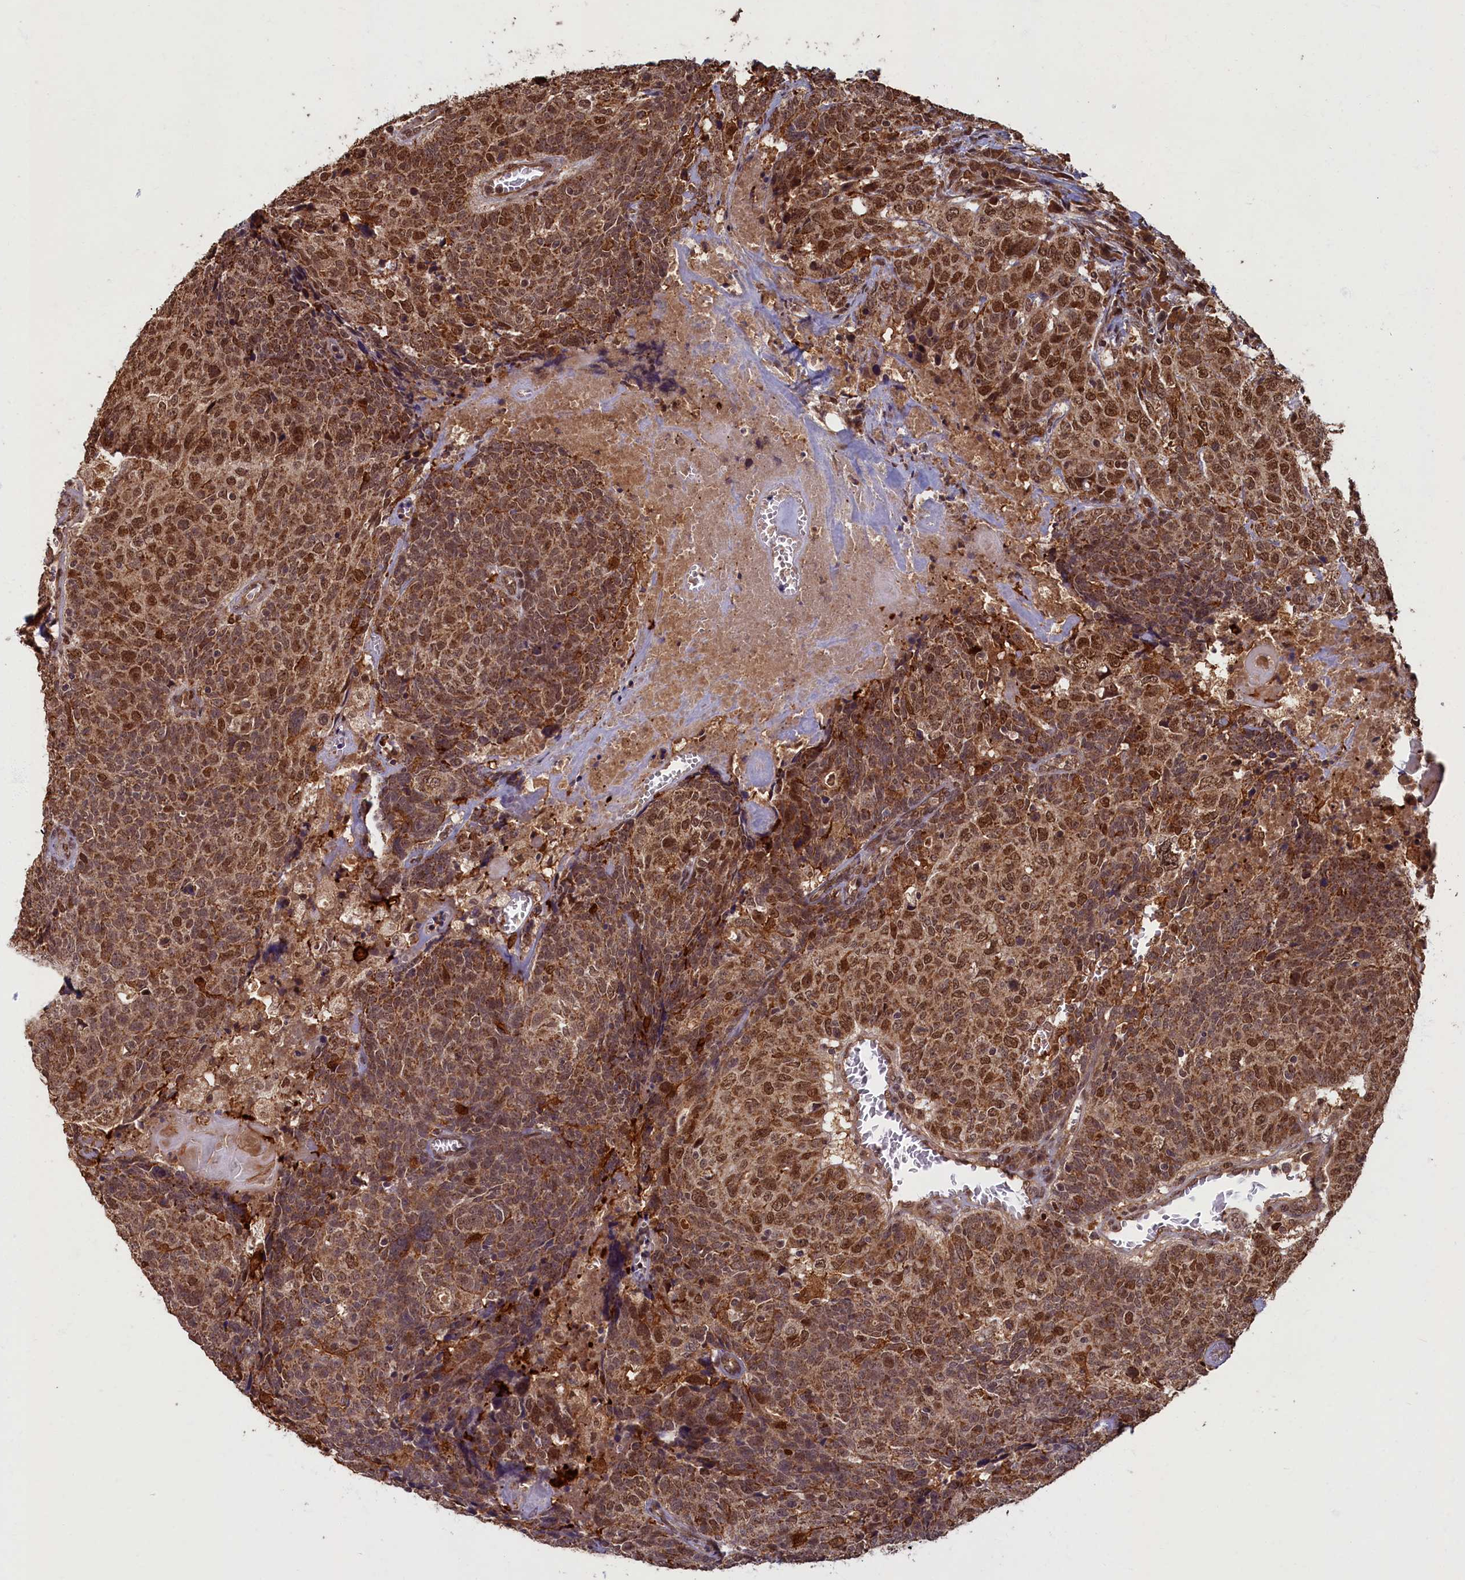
{"staining": {"intensity": "strong", "quantity": ">75%", "location": "cytoplasmic/membranous,nuclear"}, "tissue": "head and neck cancer", "cell_type": "Tumor cells", "image_type": "cancer", "snomed": [{"axis": "morphology", "description": "Squamous cell carcinoma, NOS"}, {"axis": "topography", "description": "Head-Neck"}], "caption": "Strong cytoplasmic/membranous and nuclear protein staining is identified in approximately >75% of tumor cells in head and neck cancer.", "gene": "BRCA1", "patient": {"sex": "male", "age": 66}}